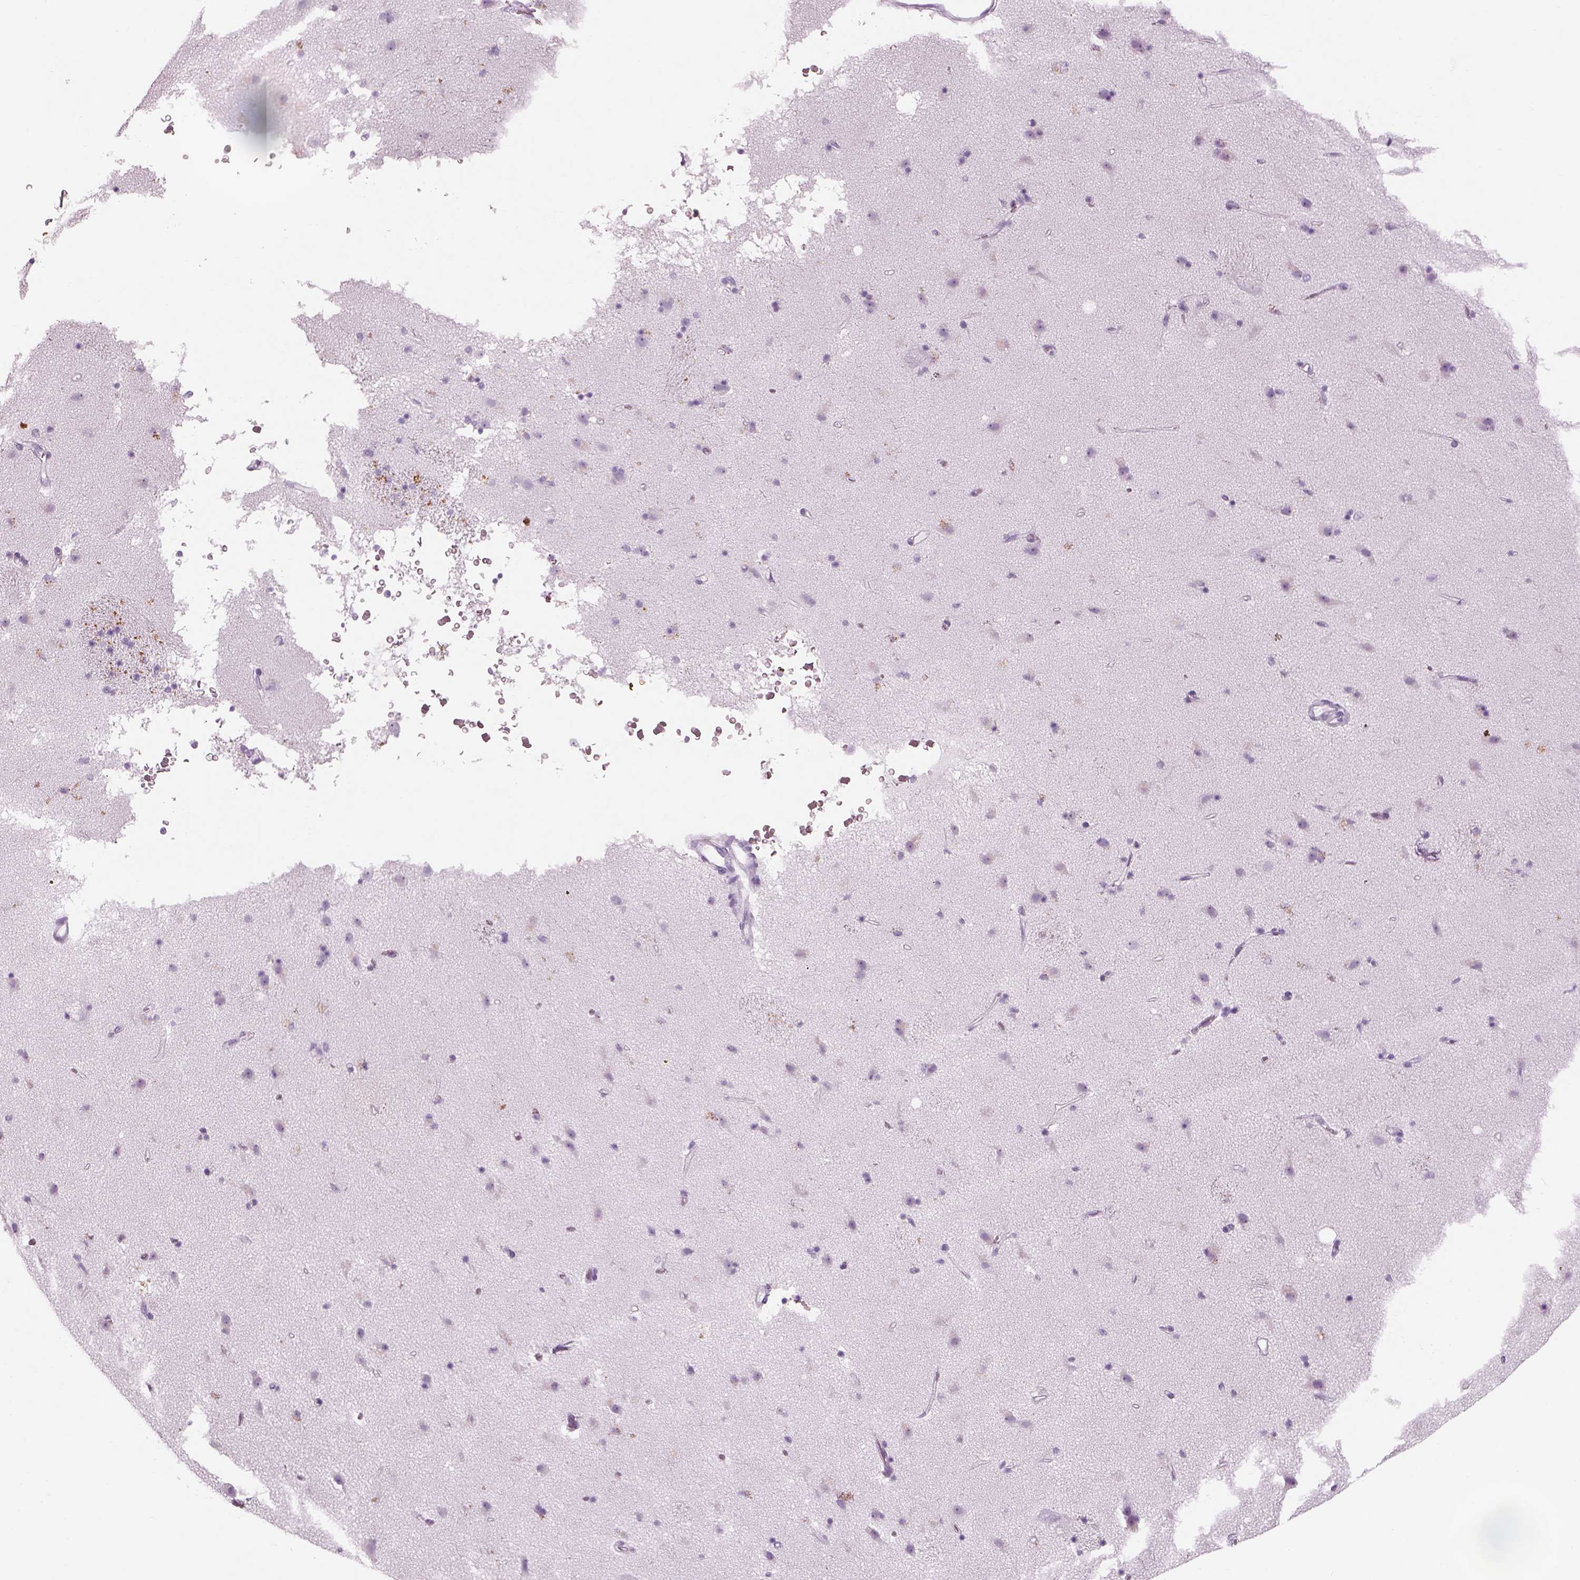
{"staining": {"intensity": "negative", "quantity": "none", "location": "none"}, "tissue": "caudate", "cell_type": "Glial cells", "image_type": "normal", "snomed": [{"axis": "morphology", "description": "Normal tissue, NOS"}, {"axis": "topography", "description": "Lateral ventricle wall"}], "caption": "This is an immunohistochemistry photomicrograph of normal caudate. There is no staining in glial cells.", "gene": "SAG", "patient": {"sex": "female", "age": 71}}